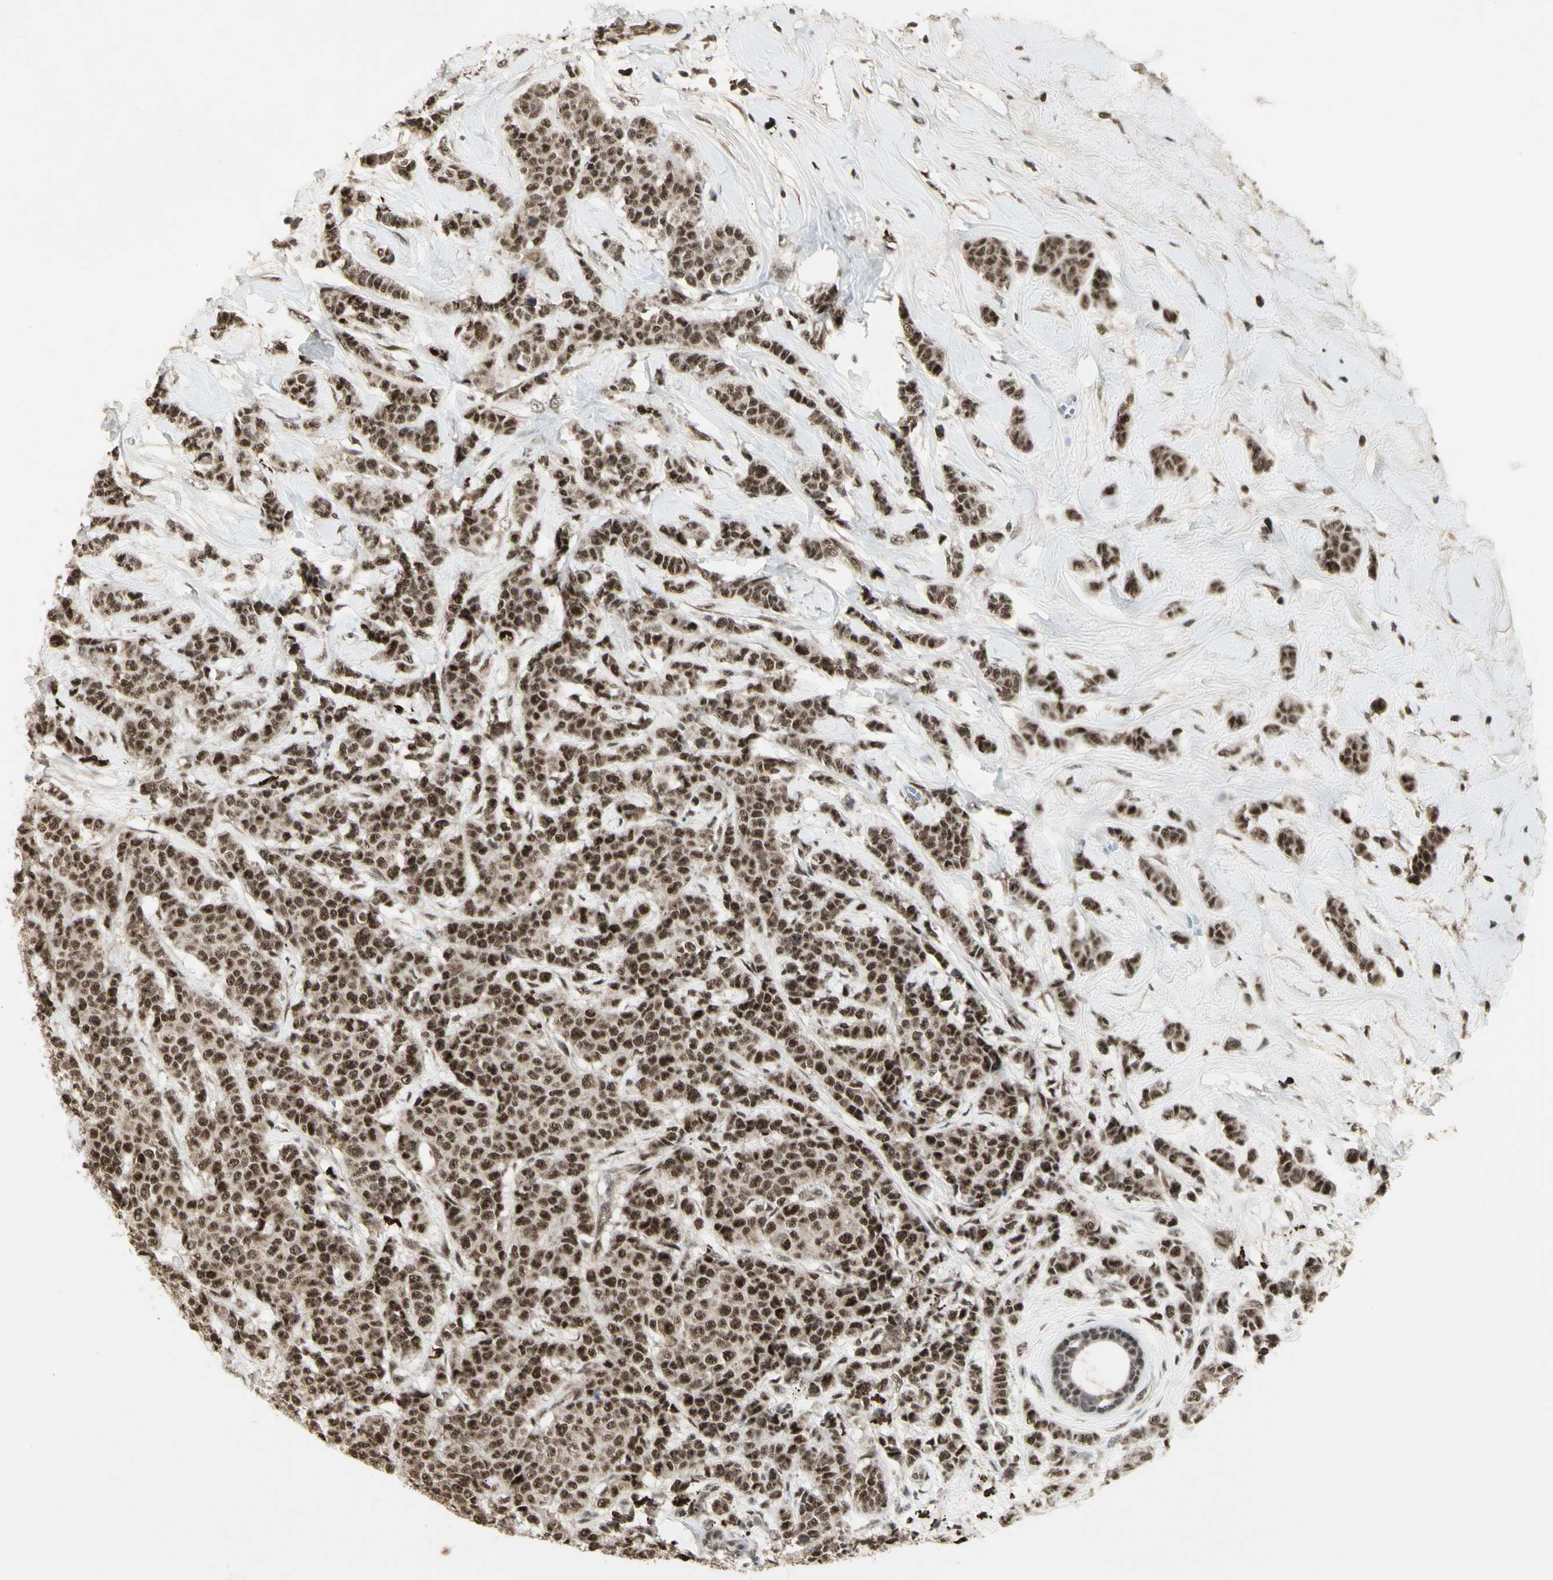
{"staining": {"intensity": "strong", "quantity": "25%-75%", "location": "nuclear"}, "tissue": "breast cancer", "cell_type": "Tumor cells", "image_type": "cancer", "snomed": [{"axis": "morphology", "description": "Normal tissue, NOS"}, {"axis": "morphology", "description": "Duct carcinoma"}, {"axis": "topography", "description": "Breast"}], "caption": "Immunohistochemistry (IHC) staining of breast infiltrating ductal carcinoma, which demonstrates high levels of strong nuclear expression in approximately 25%-75% of tumor cells indicating strong nuclear protein positivity. The staining was performed using DAB (brown) for protein detection and nuclei were counterstained in hematoxylin (blue).", "gene": "CCNT1", "patient": {"sex": "female", "age": 40}}